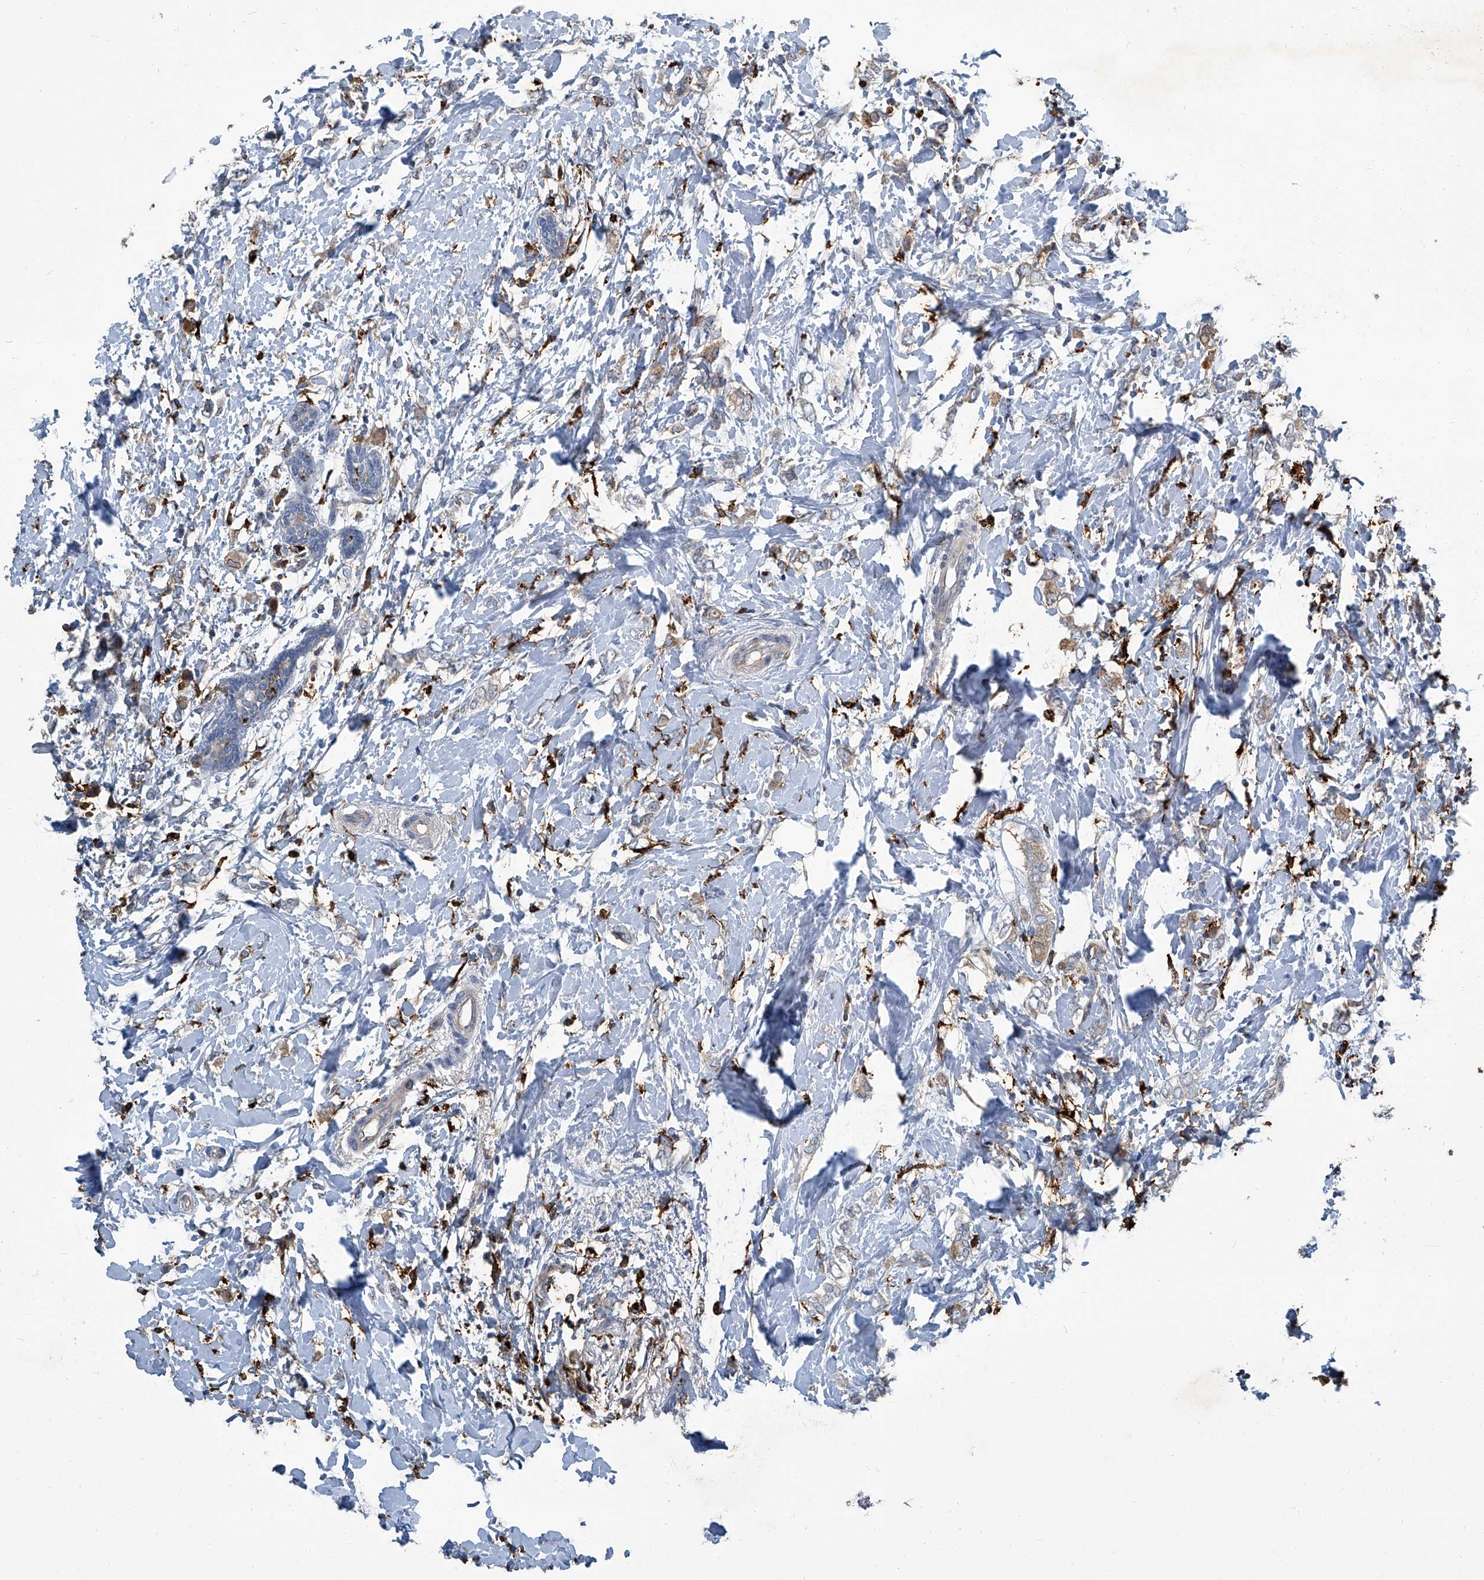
{"staining": {"intensity": "weak", "quantity": "<25%", "location": "cytoplasmic/membranous"}, "tissue": "breast cancer", "cell_type": "Tumor cells", "image_type": "cancer", "snomed": [{"axis": "morphology", "description": "Normal tissue, NOS"}, {"axis": "morphology", "description": "Lobular carcinoma"}, {"axis": "topography", "description": "Breast"}], "caption": "The photomicrograph displays no significant positivity in tumor cells of breast lobular carcinoma.", "gene": "FAM167A", "patient": {"sex": "female", "age": 47}}